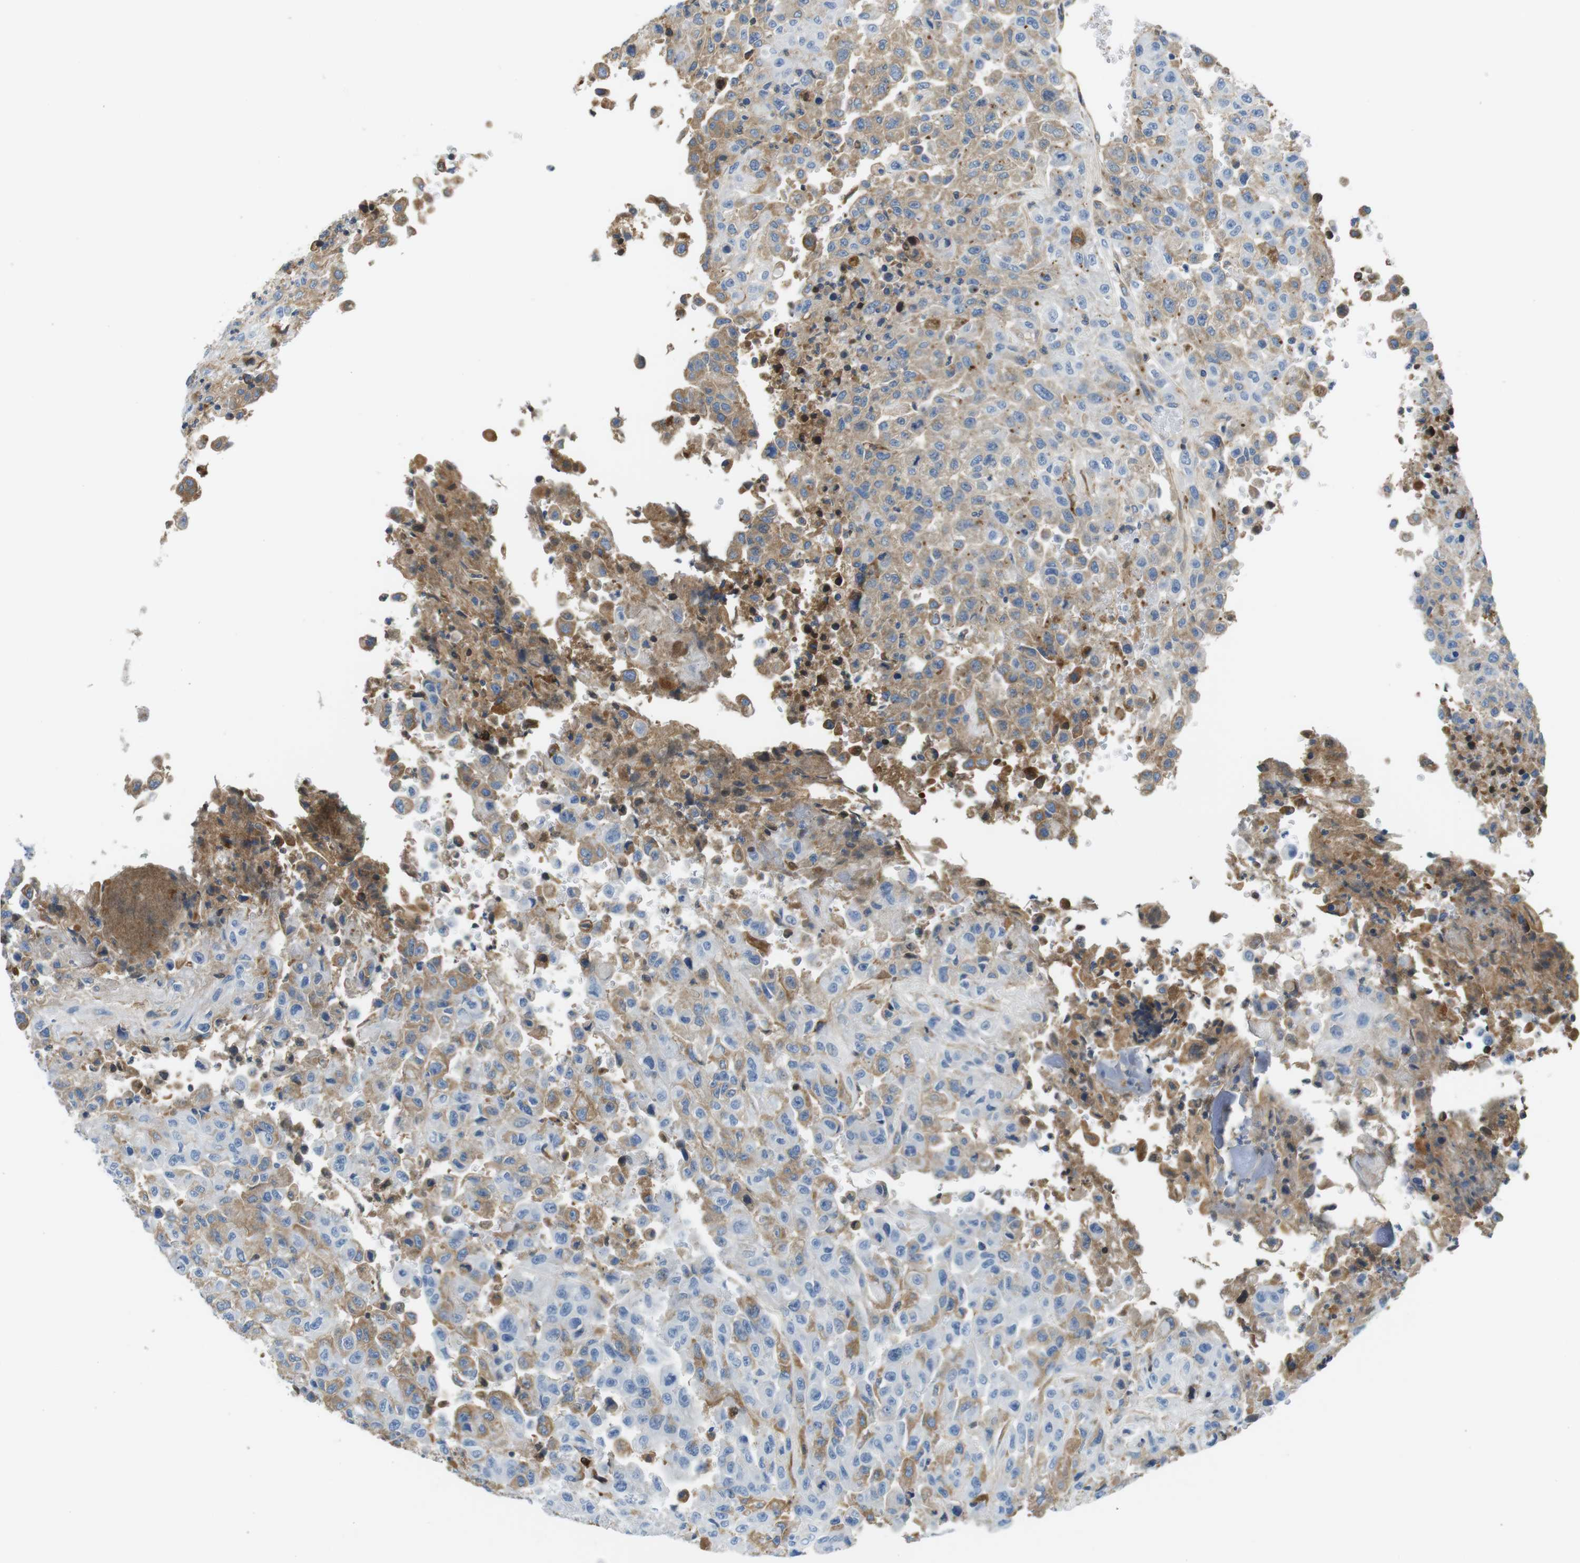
{"staining": {"intensity": "moderate", "quantity": "25%-75%", "location": "cytoplasmic/membranous"}, "tissue": "urothelial cancer", "cell_type": "Tumor cells", "image_type": "cancer", "snomed": [{"axis": "morphology", "description": "Urothelial carcinoma, High grade"}, {"axis": "topography", "description": "Urinary bladder"}], "caption": "Immunohistochemical staining of human urothelial carcinoma (high-grade) displays moderate cytoplasmic/membranous protein expression in about 25%-75% of tumor cells.", "gene": "IGHD", "patient": {"sex": "male", "age": 46}}